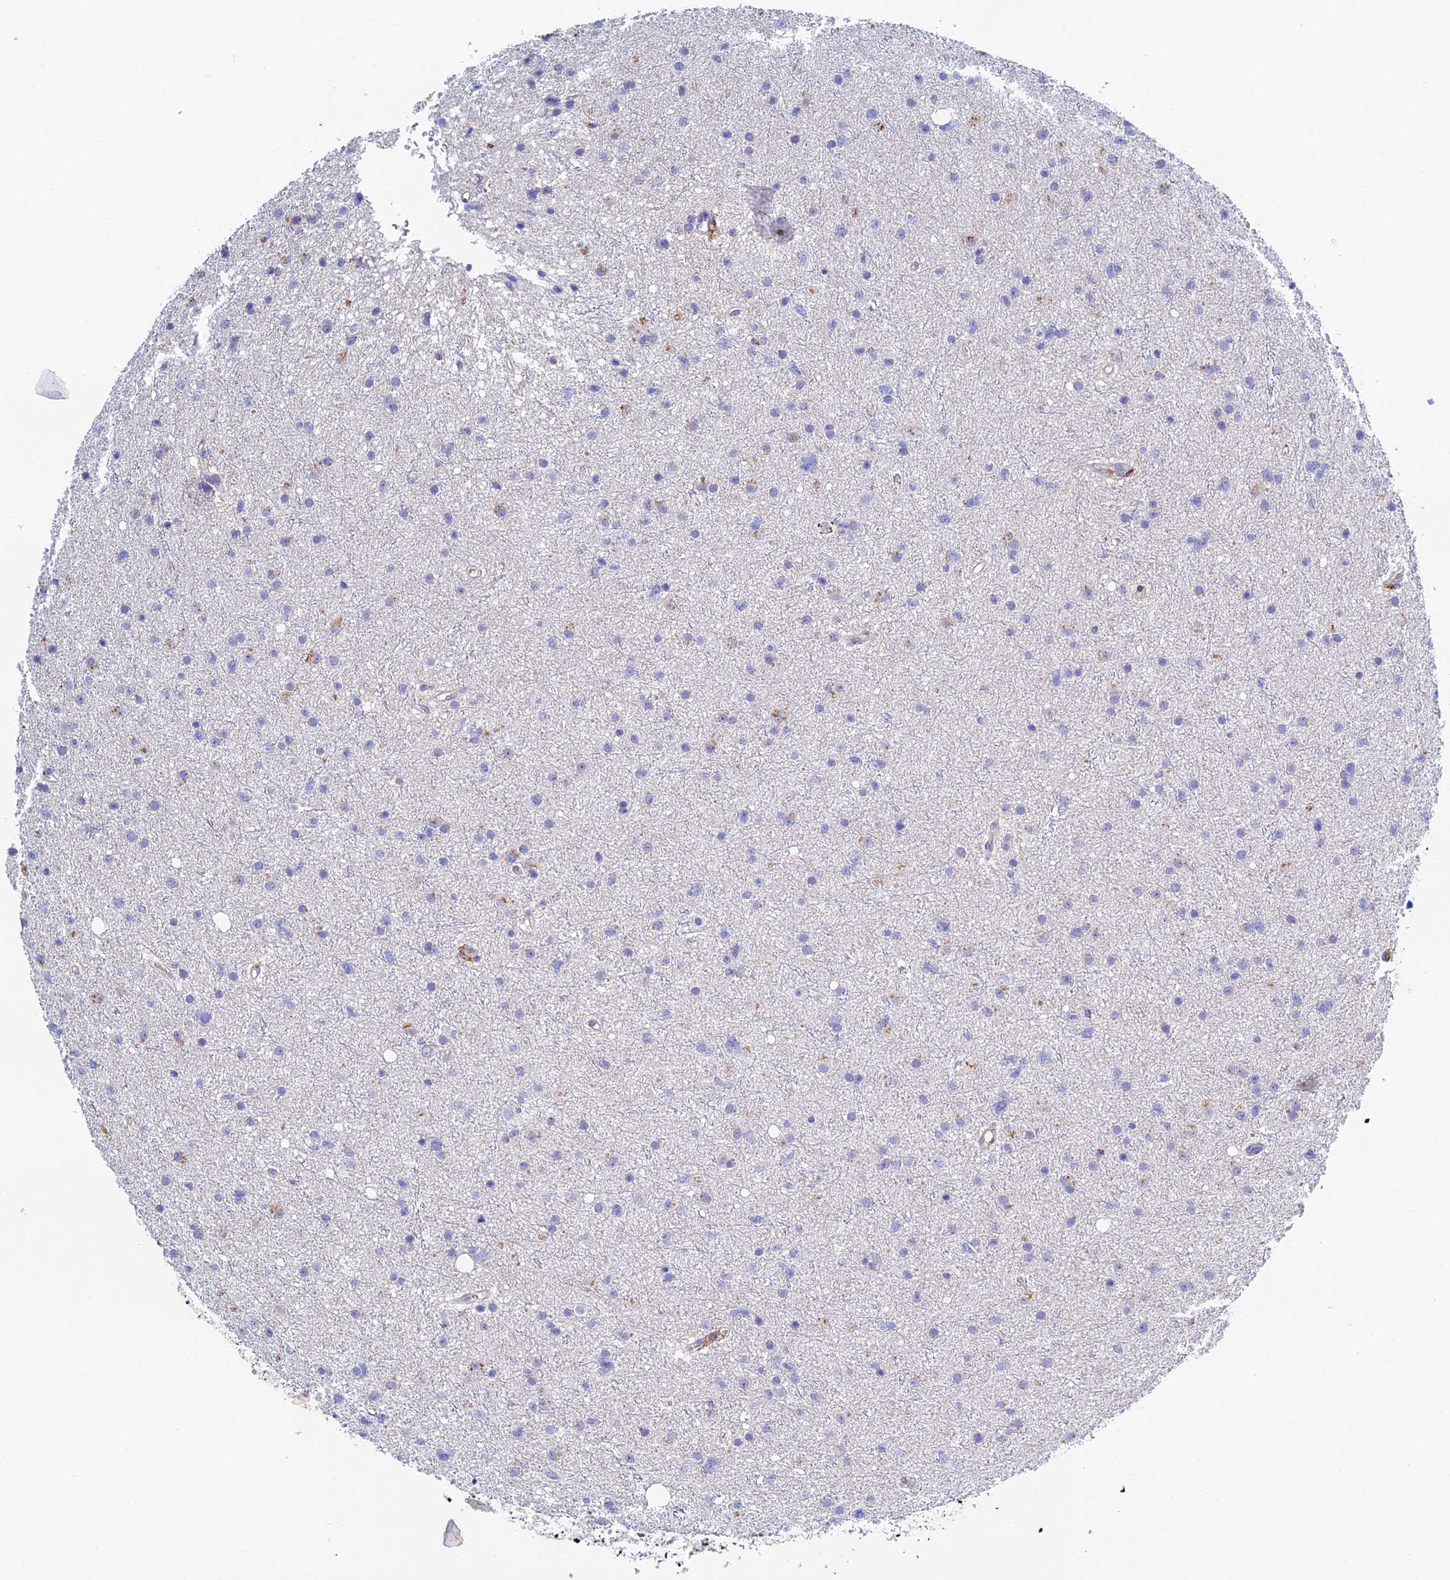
{"staining": {"intensity": "negative", "quantity": "none", "location": "none"}, "tissue": "glioma", "cell_type": "Tumor cells", "image_type": "cancer", "snomed": [{"axis": "morphology", "description": "Glioma, malignant, Low grade"}, {"axis": "topography", "description": "Cerebral cortex"}], "caption": "The micrograph exhibits no significant positivity in tumor cells of malignant glioma (low-grade).", "gene": "RPGRIP1L", "patient": {"sex": "female", "age": 39}}